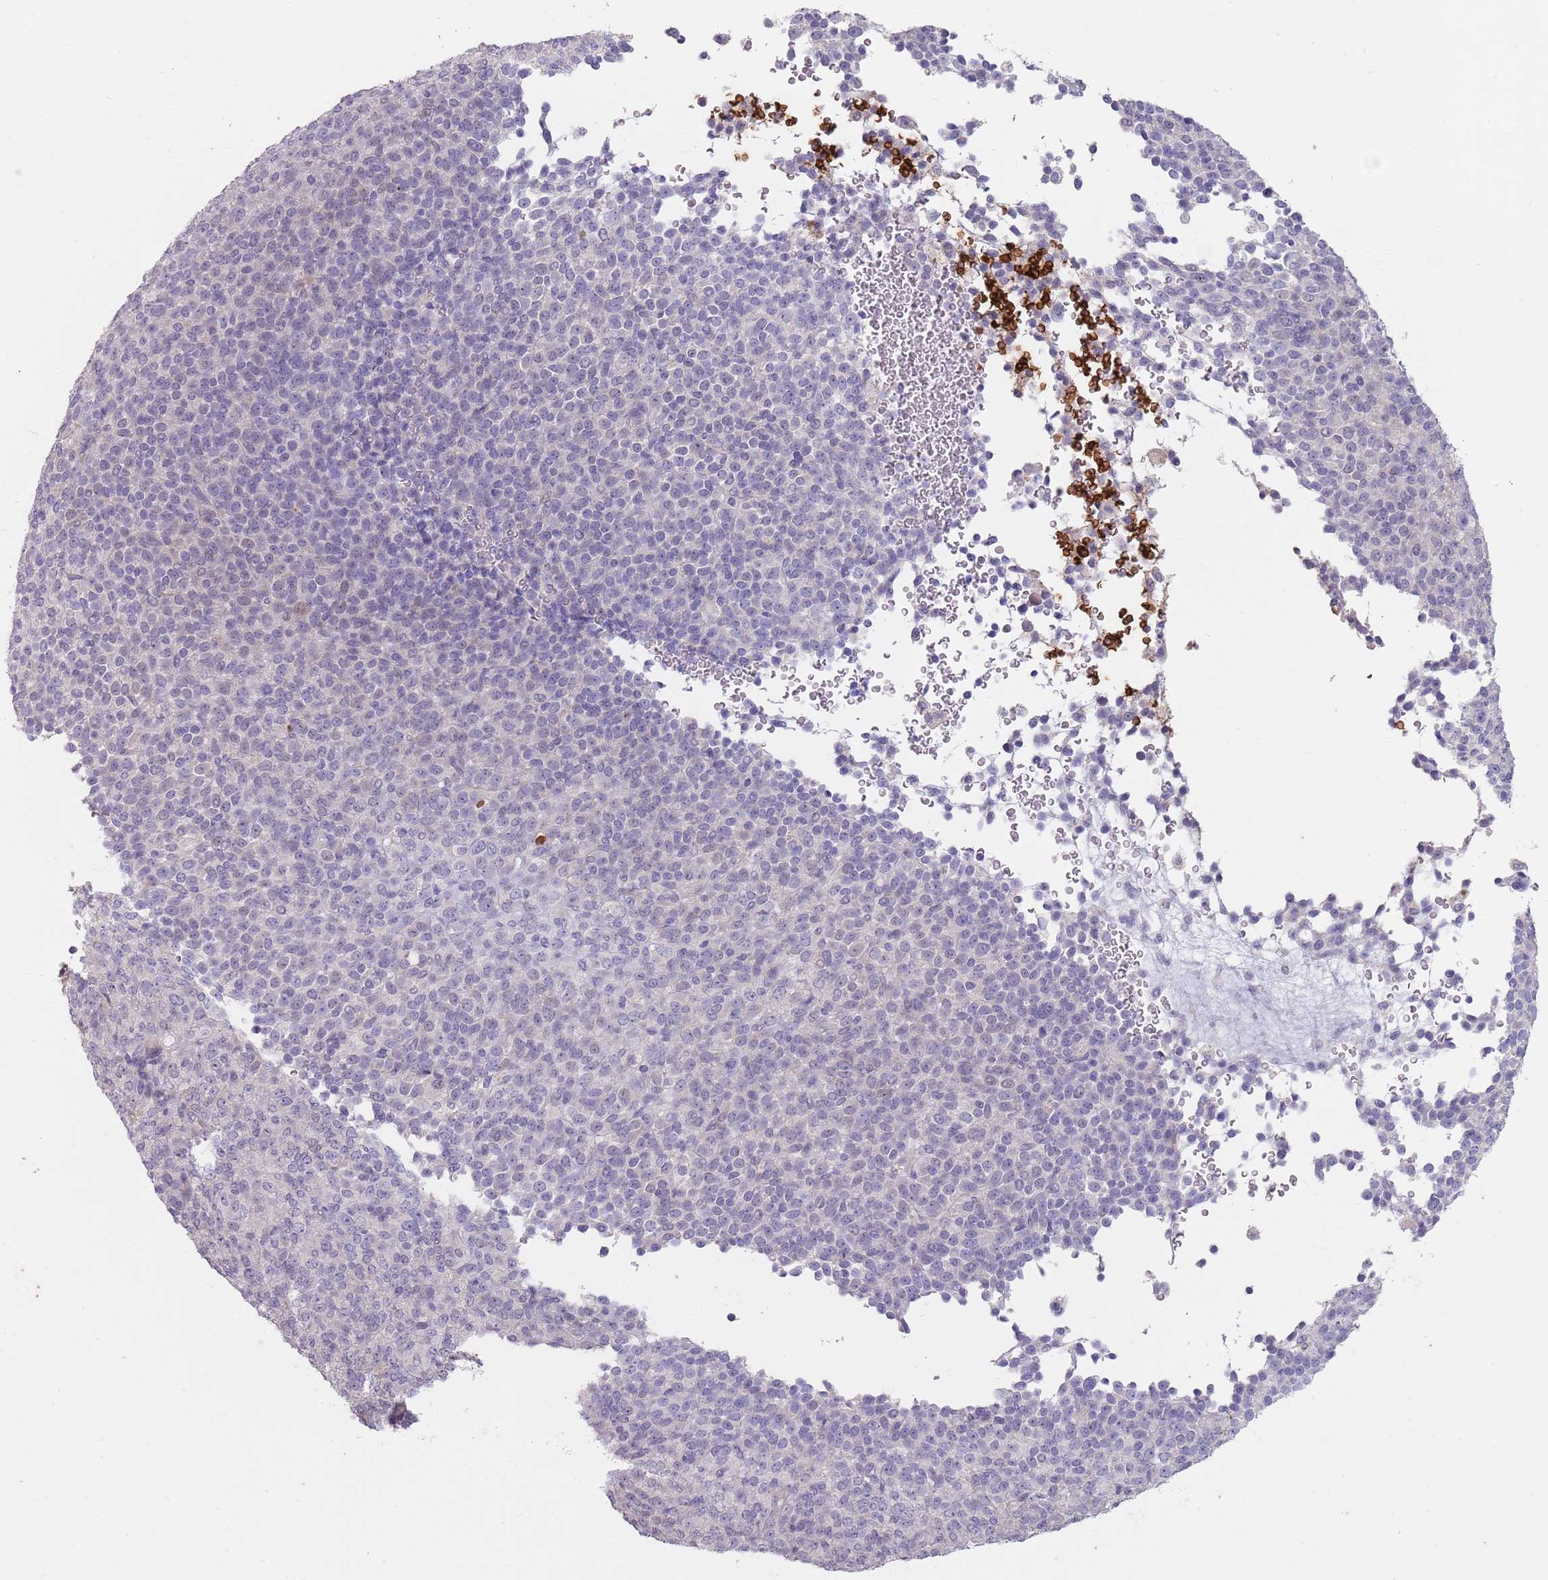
{"staining": {"intensity": "negative", "quantity": "none", "location": "none"}, "tissue": "melanoma", "cell_type": "Tumor cells", "image_type": "cancer", "snomed": [{"axis": "morphology", "description": "Malignant melanoma, Metastatic site"}, {"axis": "topography", "description": "Brain"}], "caption": "This is an immunohistochemistry (IHC) image of human melanoma. There is no positivity in tumor cells.", "gene": "DXO", "patient": {"sex": "female", "age": 56}}